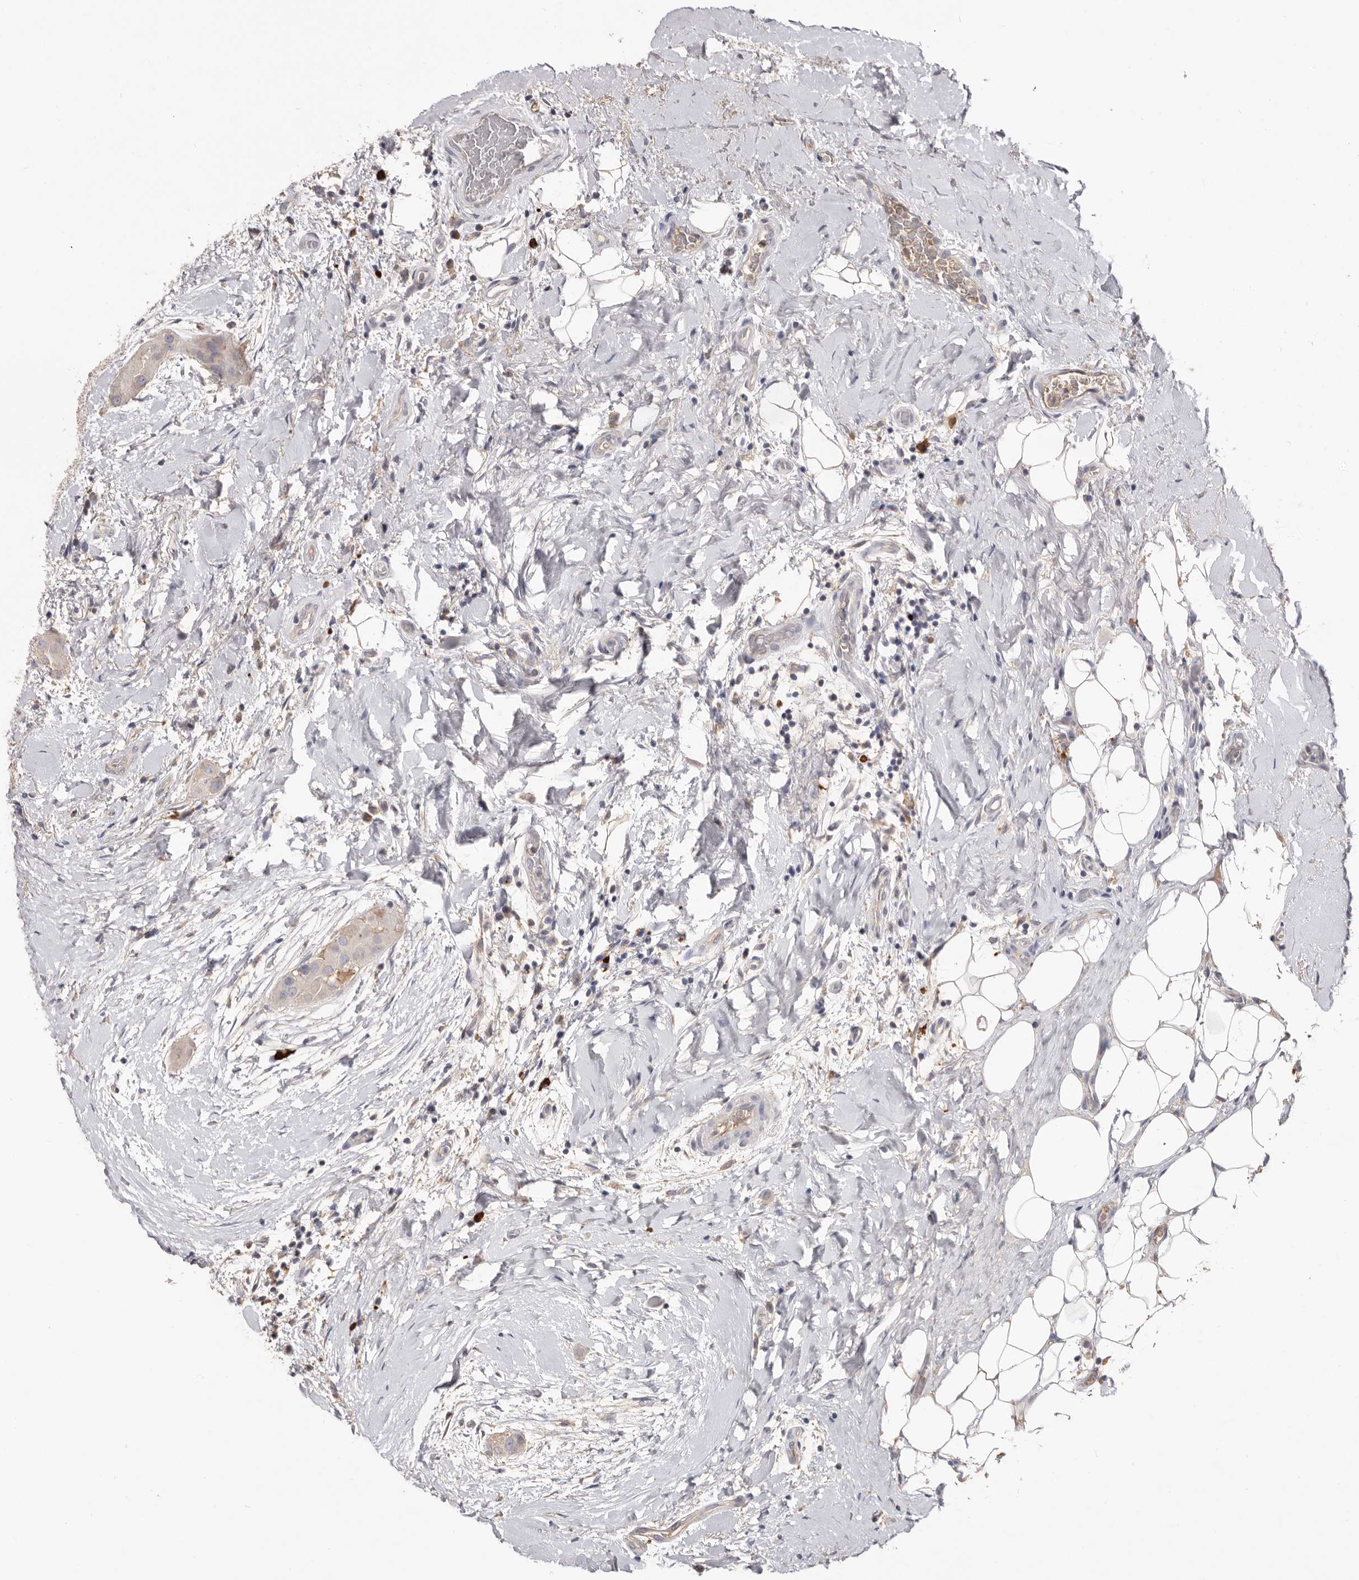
{"staining": {"intensity": "negative", "quantity": "none", "location": "none"}, "tissue": "thyroid cancer", "cell_type": "Tumor cells", "image_type": "cancer", "snomed": [{"axis": "morphology", "description": "Papillary adenocarcinoma, NOS"}, {"axis": "topography", "description": "Thyroid gland"}], "caption": "Papillary adenocarcinoma (thyroid) was stained to show a protein in brown. There is no significant expression in tumor cells.", "gene": "HCAR2", "patient": {"sex": "male", "age": 33}}